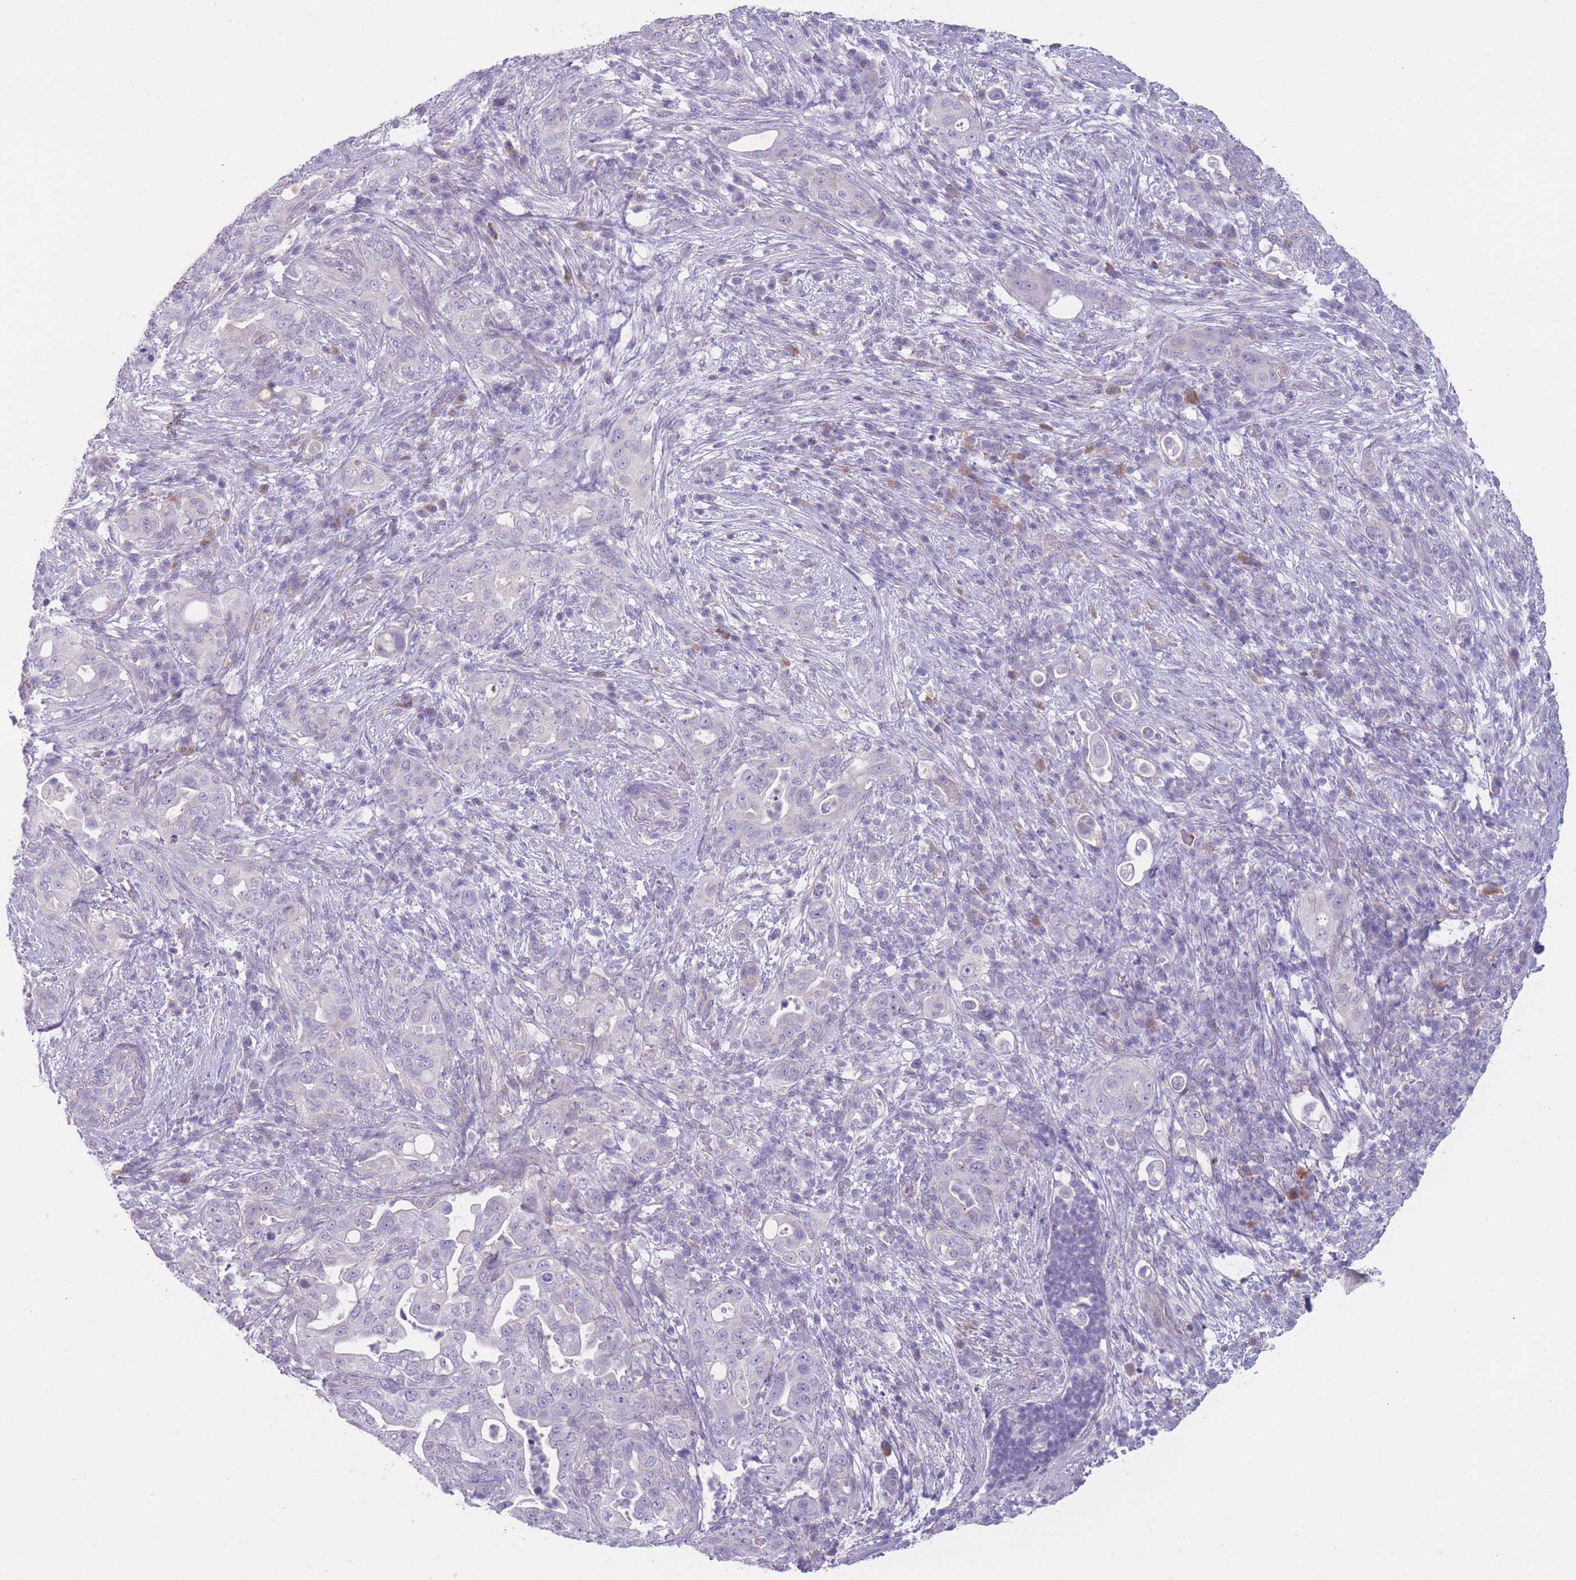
{"staining": {"intensity": "negative", "quantity": "none", "location": "none"}, "tissue": "pancreatic cancer", "cell_type": "Tumor cells", "image_type": "cancer", "snomed": [{"axis": "morphology", "description": "Adenocarcinoma, NOS"}, {"axis": "topography", "description": "Pancreas"}], "caption": "Immunohistochemistry histopathology image of neoplastic tissue: pancreatic cancer stained with DAB (3,3'-diaminobenzidine) displays no significant protein expression in tumor cells. (DAB (3,3'-diaminobenzidine) IHC with hematoxylin counter stain).", "gene": "DCANP1", "patient": {"sex": "female", "age": 63}}